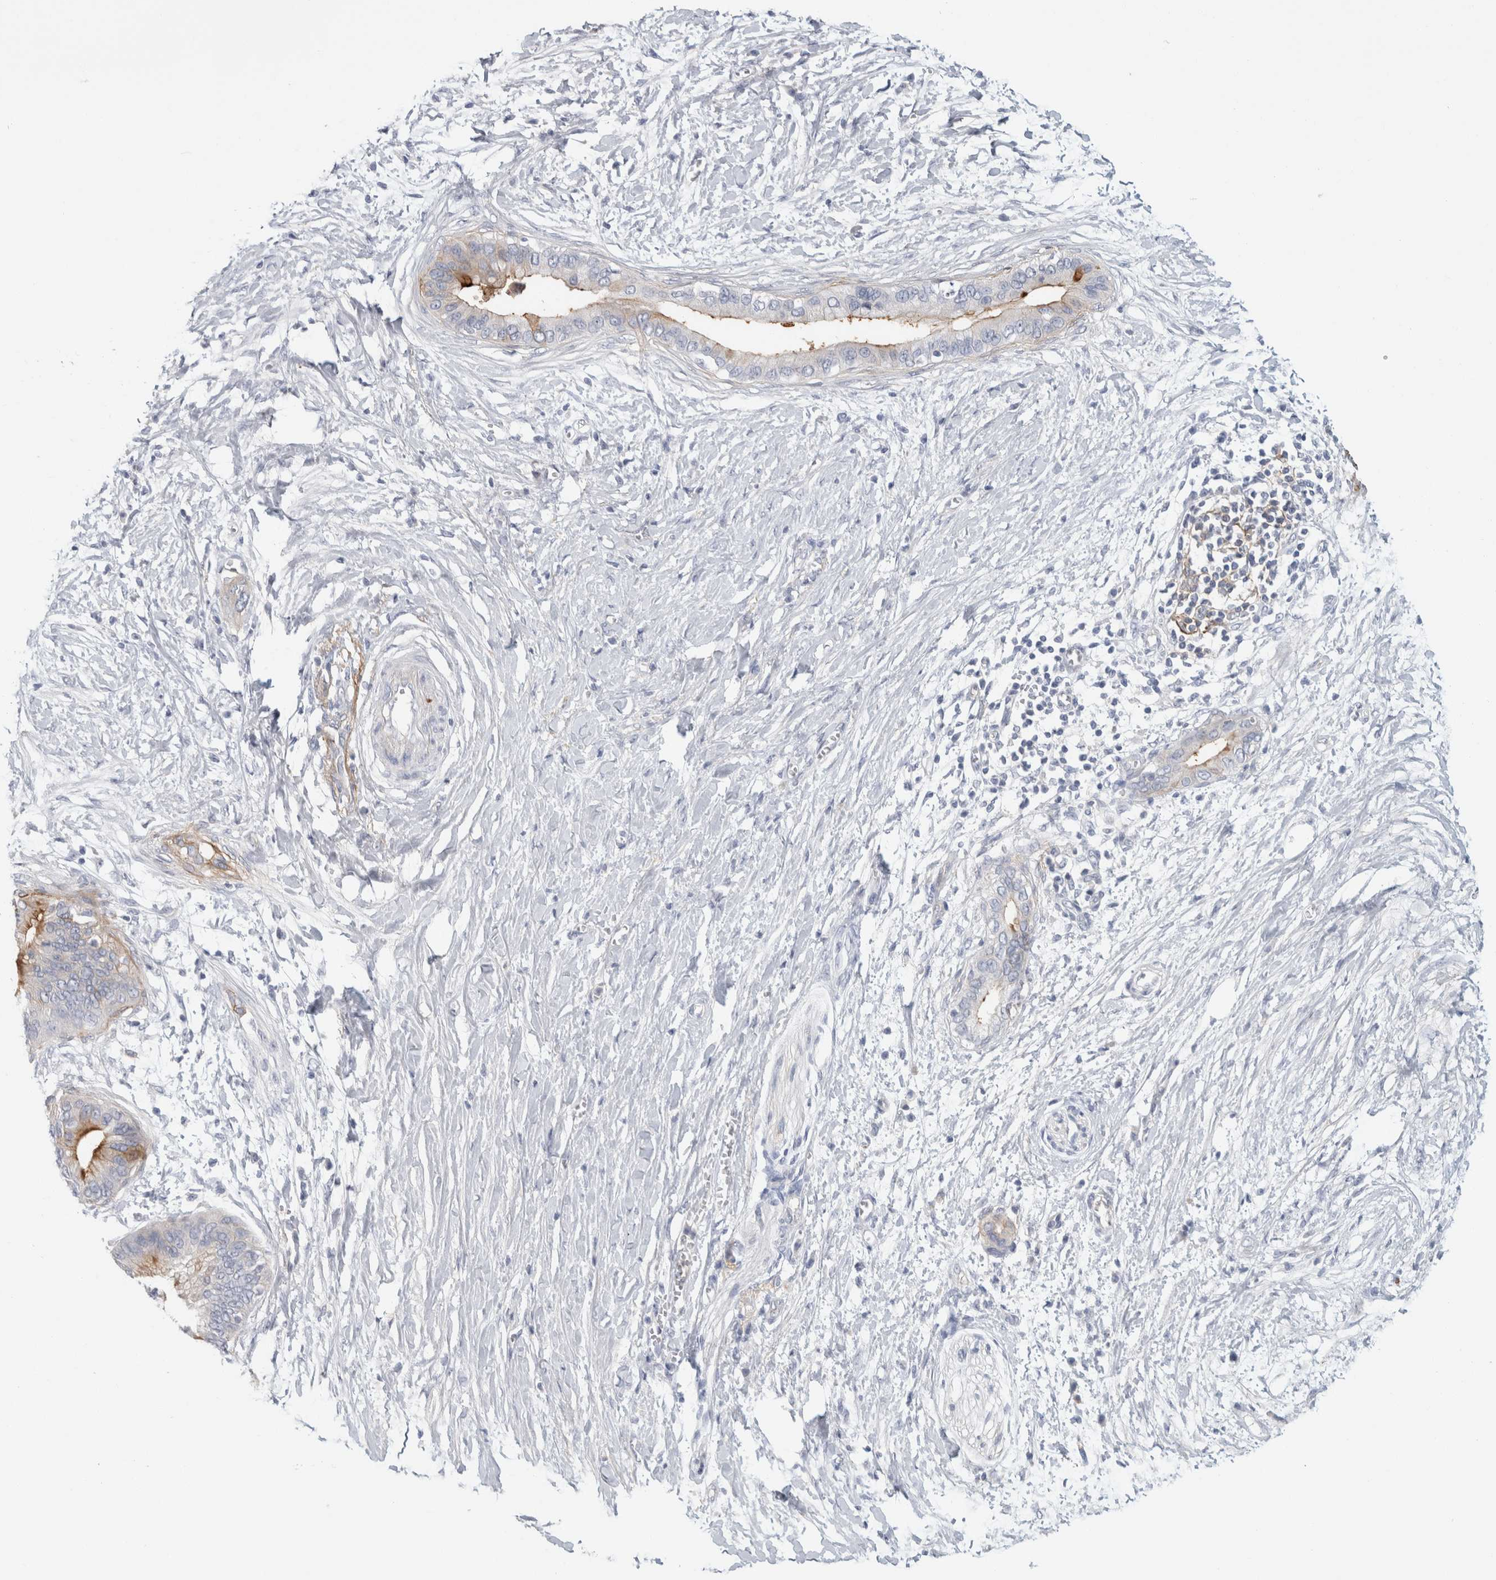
{"staining": {"intensity": "weak", "quantity": "<25%", "location": "cytoplasmic/membranous"}, "tissue": "pancreatic cancer", "cell_type": "Tumor cells", "image_type": "cancer", "snomed": [{"axis": "morphology", "description": "Normal tissue, NOS"}, {"axis": "morphology", "description": "Adenocarcinoma, NOS"}, {"axis": "topography", "description": "Pancreas"}, {"axis": "topography", "description": "Peripheral nerve tissue"}], "caption": "Micrograph shows no protein positivity in tumor cells of adenocarcinoma (pancreatic) tissue.", "gene": "CD55", "patient": {"sex": "male", "age": 59}}